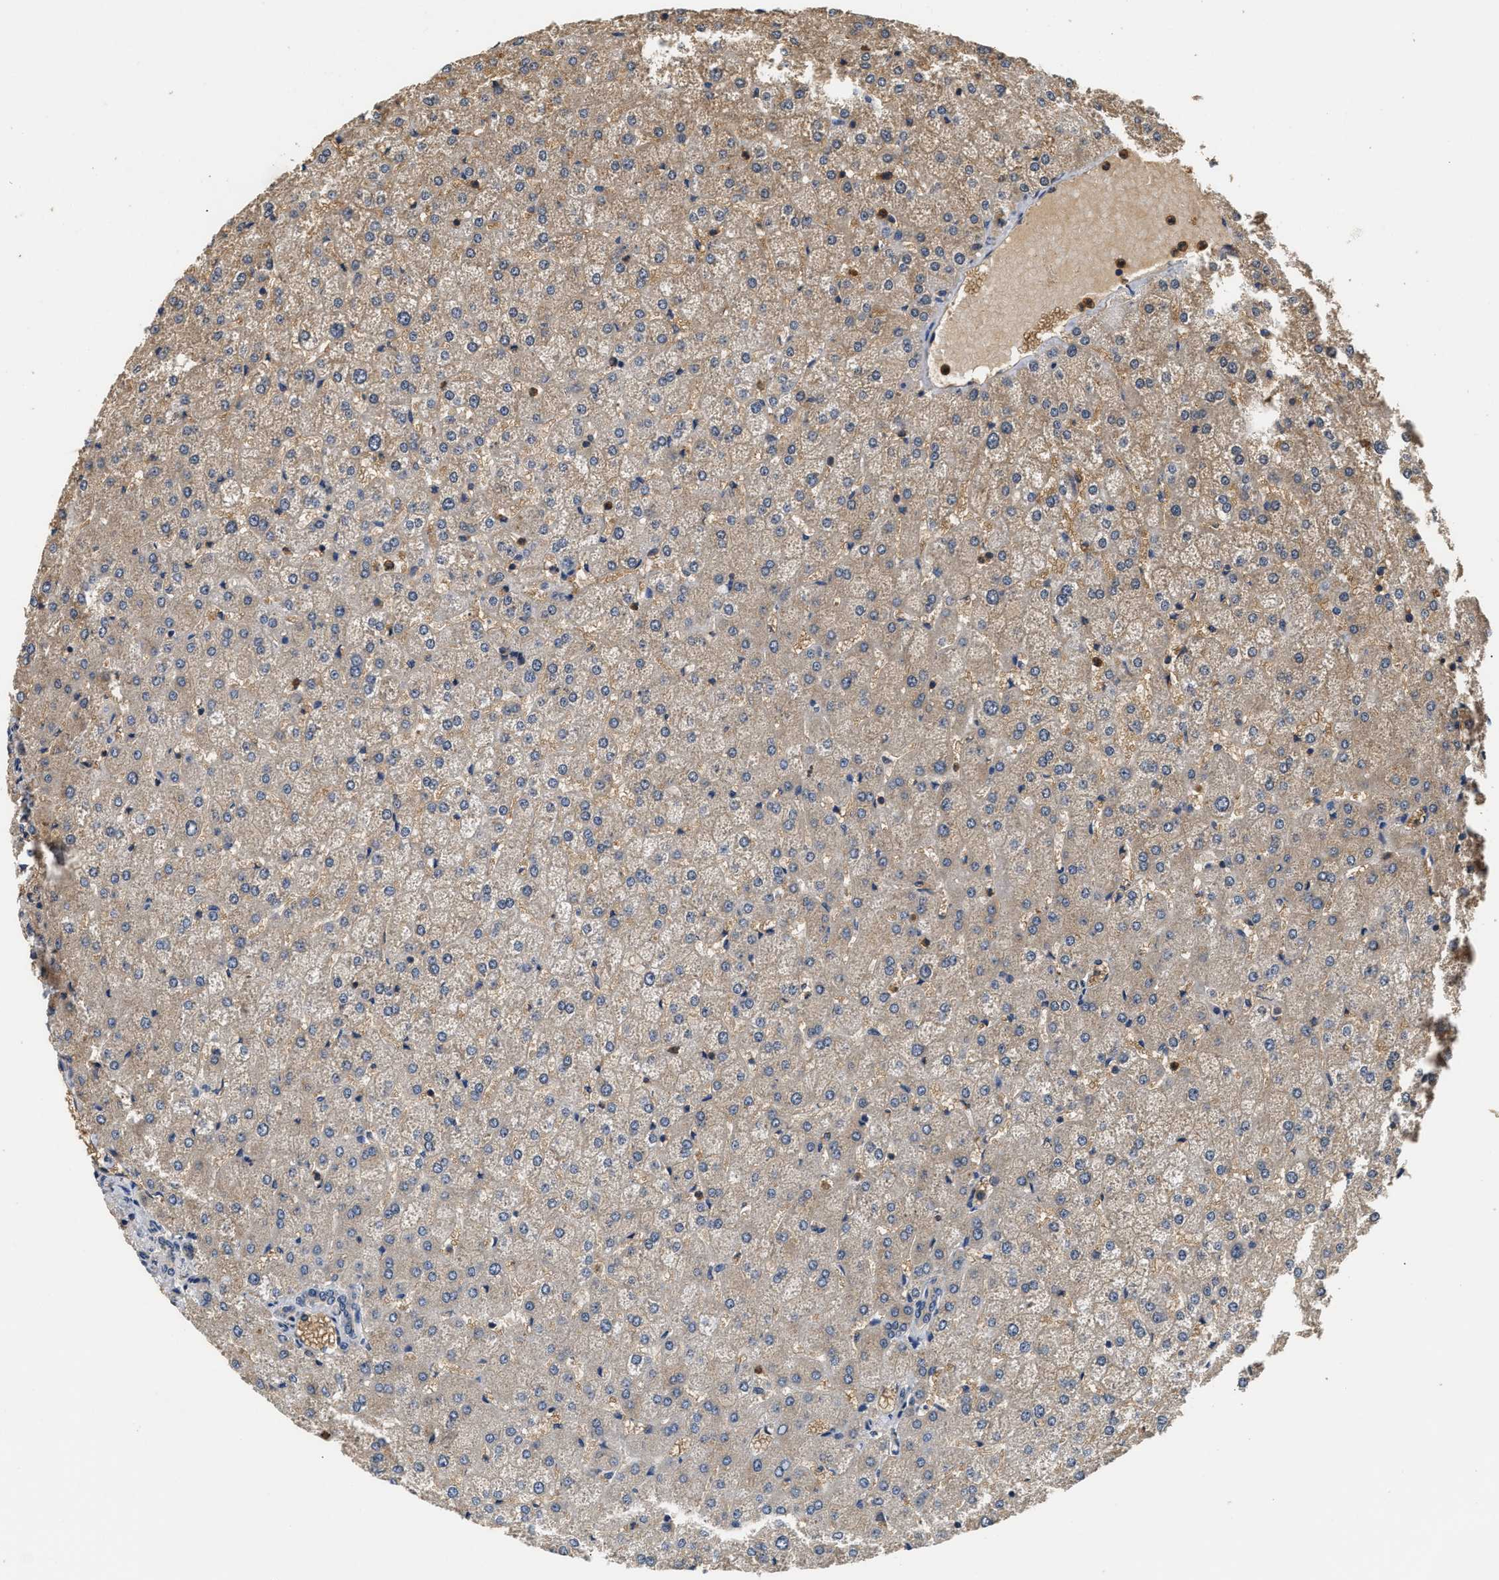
{"staining": {"intensity": "weak", "quantity": "<25%", "location": "cytoplasmic/membranous"}, "tissue": "liver", "cell_type": "Cholangiocytes", "image_type": "normal", "snomed": [{"axis": "morphology", "description": "Normal tissue, NOS"}, {"axis": "topography", "description": "Liver"}], "caption": "DAB (3,3'-diaminobenzidine) immunohistochemical staining of normal human liver displays no significant positivity in cholangiocytes. The staining is performed using DAB brown chromogen with nuclei counter-stained in using hematoxylin.", "gene": "GPI", "patient": {"sex": "male", "age": 73}}